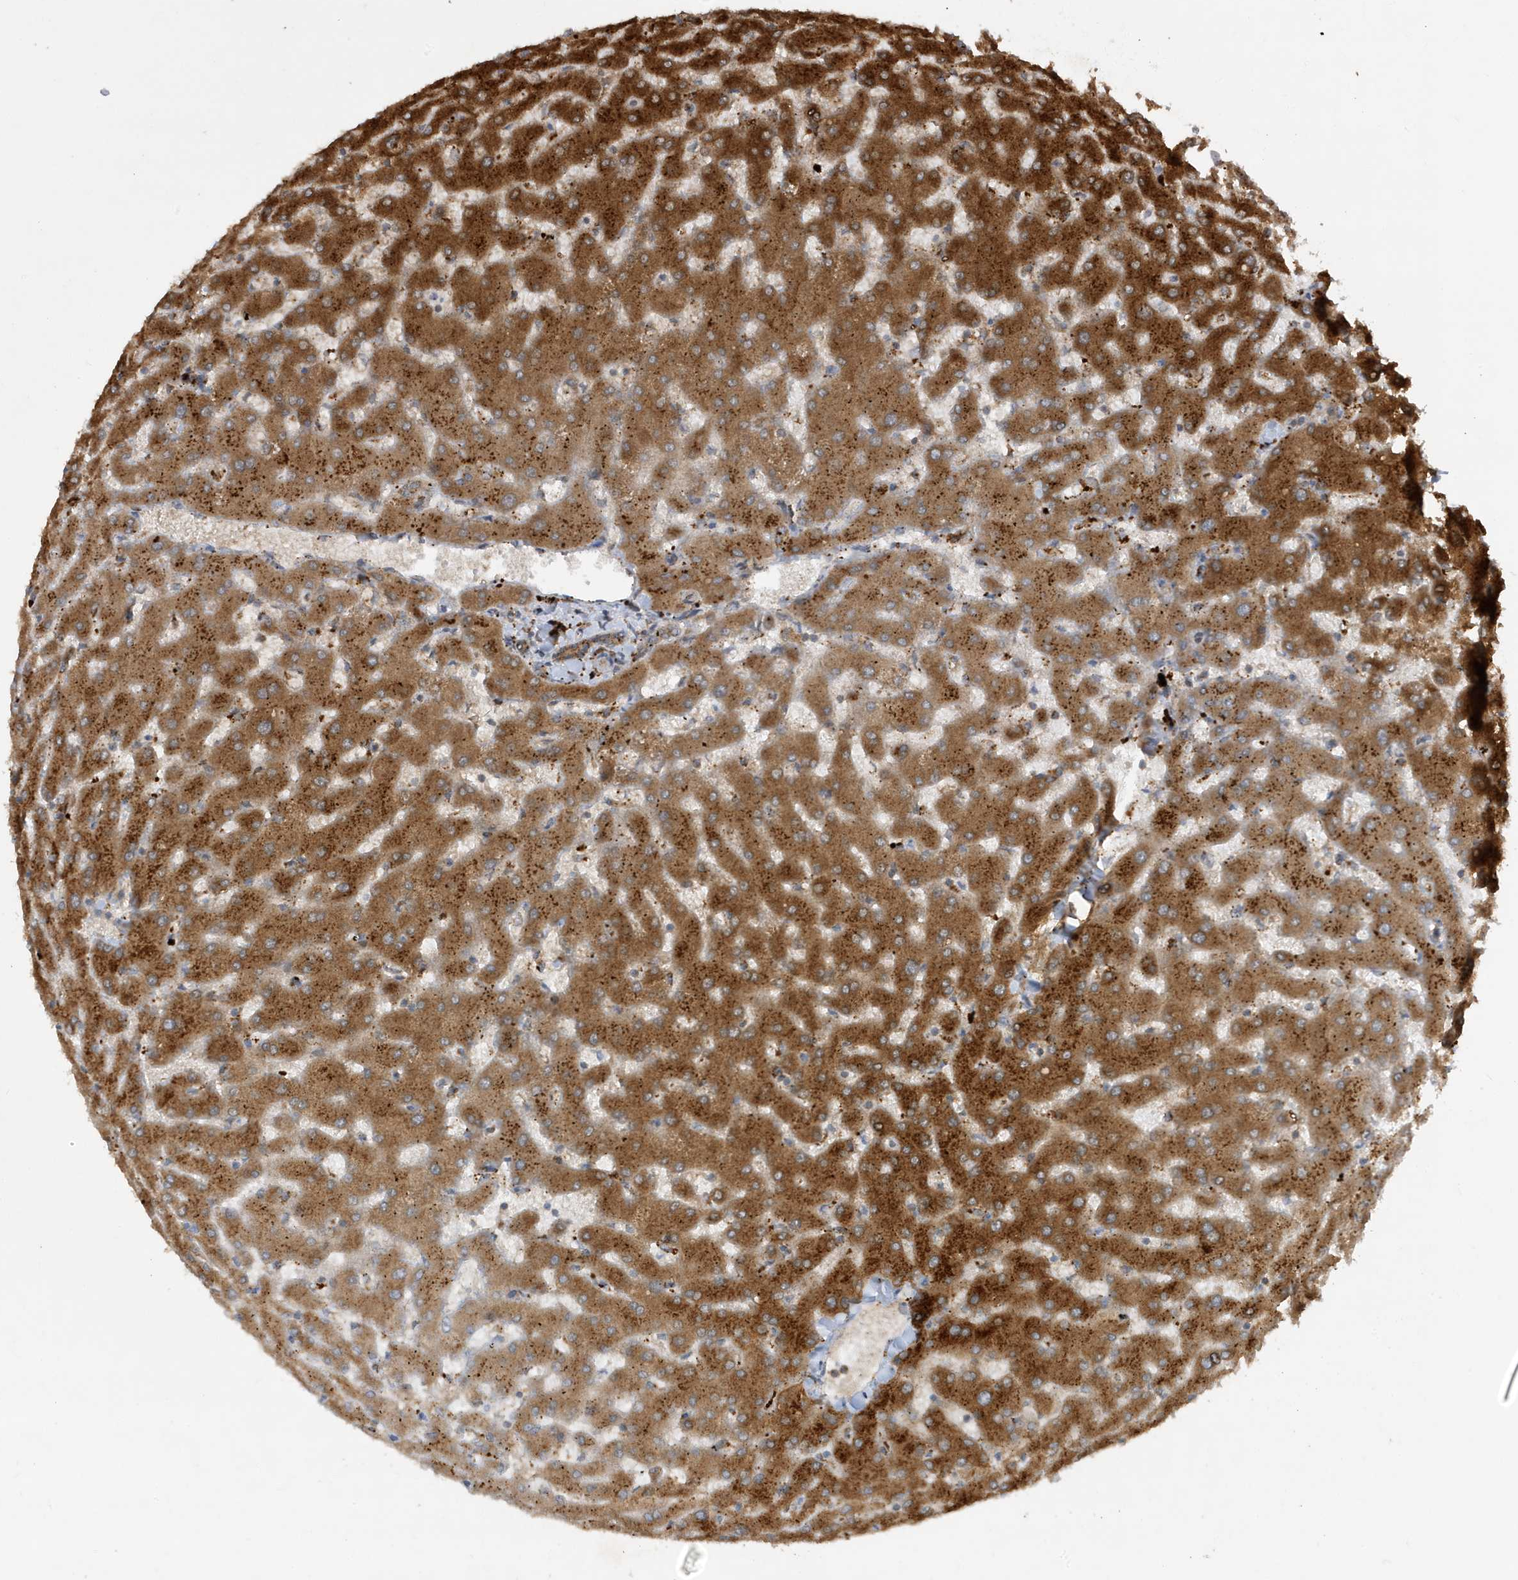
{"staining": {"intensity": "moderate", "quantity": ">75%", "location": "cytoplasmic/membranous"}, "tissue": "liver", "cell_type": "Cholangiocytes", "image_type": "normal", "snomed": [{"axis": "morphology", "description": "Normal tissue, NOS"}, {"axis": "topography", "description": "Liver"}], "caption": "Immunohistochemistry histopathology image of benign liver: human liver stained using immunohistochemistry (IHC) exhibits medium levels of moderate protein expression localized specifically in the cytoplasmic/membranous of cholangiocytes, appearing as a cytoplasmic/membranous brown color.", "gene": "ZNF507", "patient": {"sex": "female", "age": 63}}